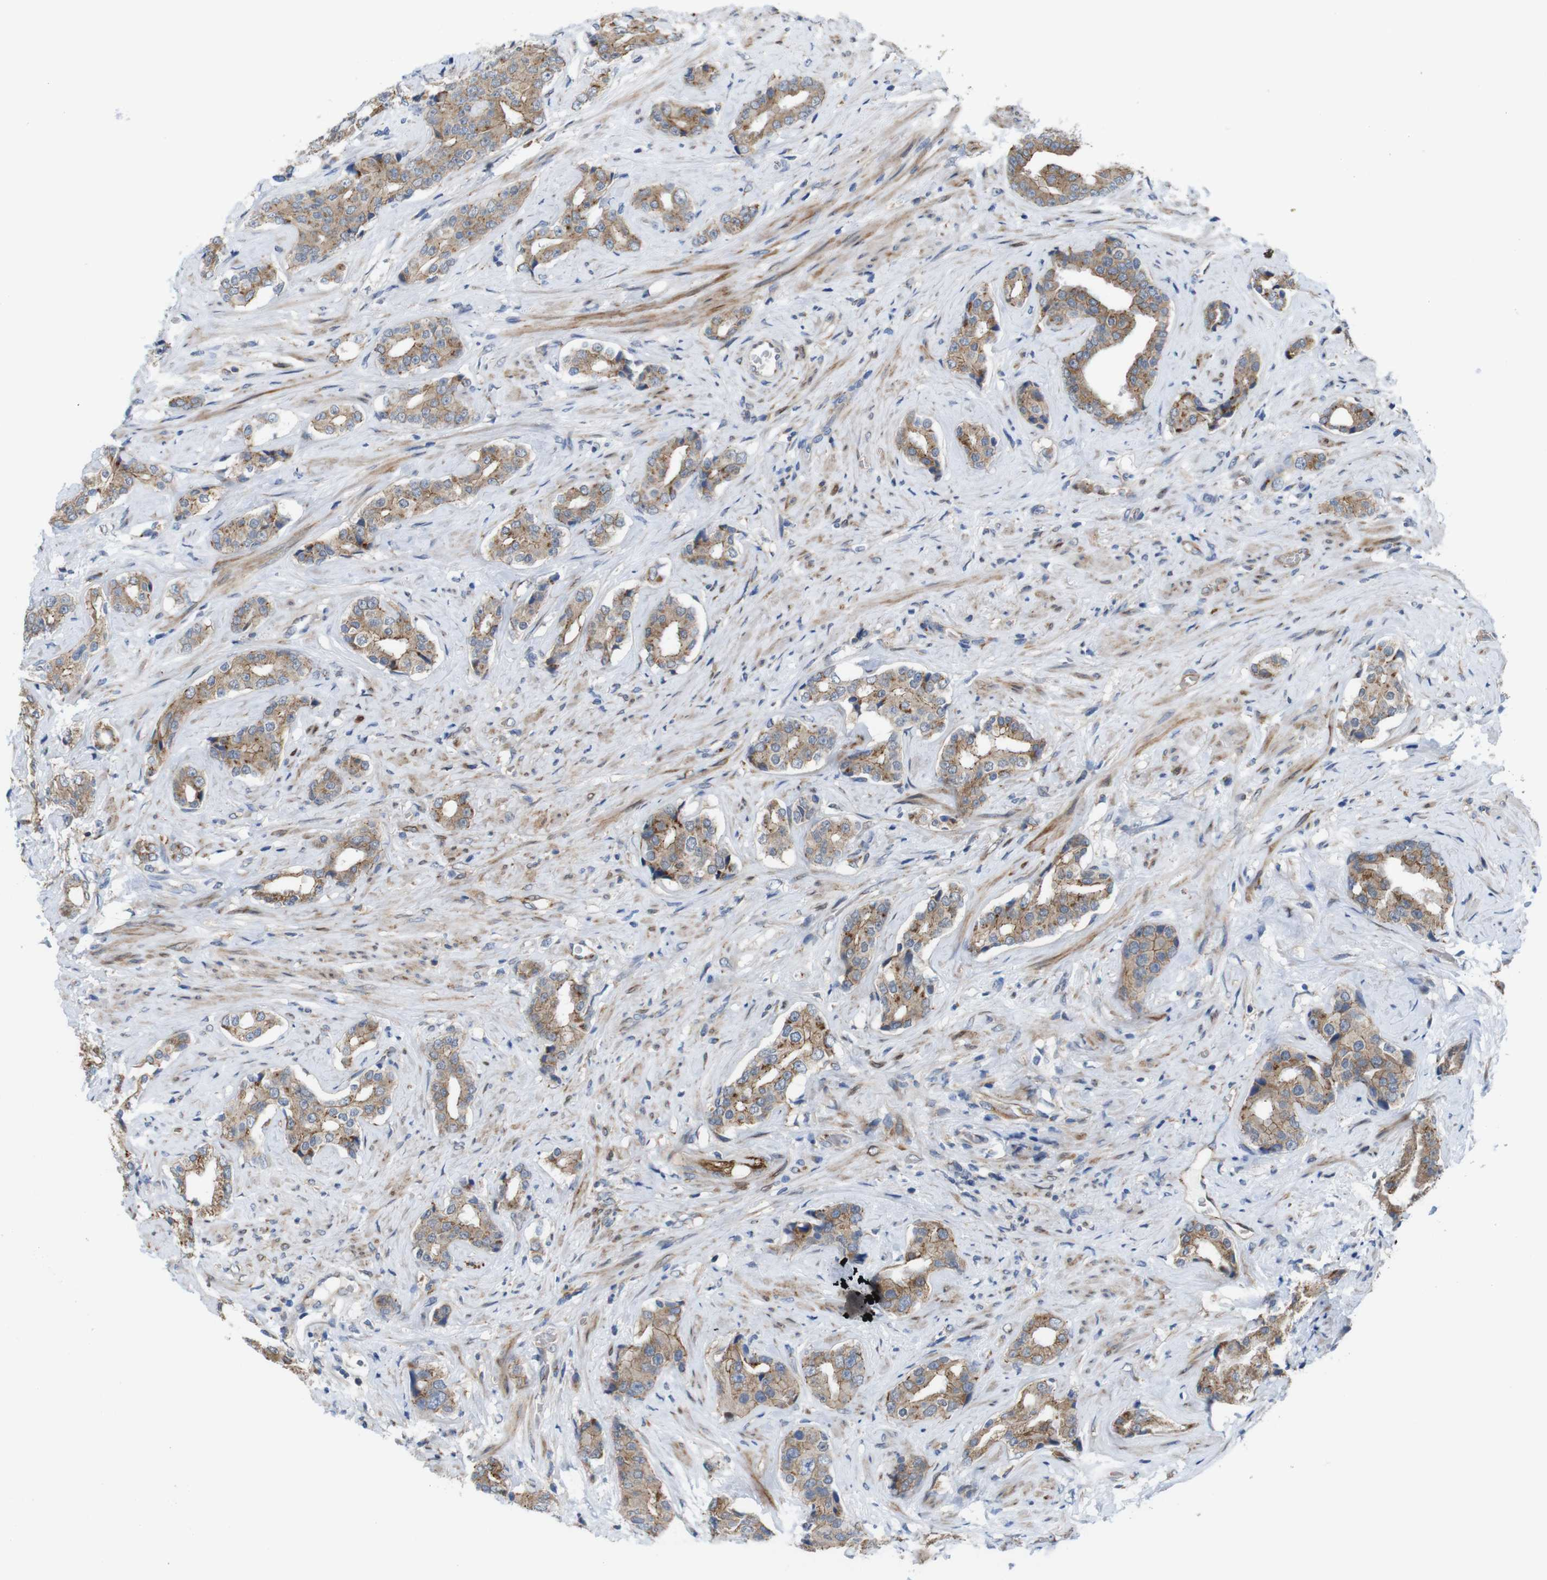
{"staining": {"intensity": "moderate", "quantity": ">75%", "location": "cytoplasmic/membranous"}, "tissue": "prostate cancer", "cell_type": "Tumor cells", "image_type": "cancer", "snomed": [{"axis": "morphology", "description": "Adenocarcinoma, High grade"}, {"axis": "topography", "description": "Prostate"}], "caption": "Protein staining by immunohistochemistry exhibits moderate cytoplasmic/membranous staining in about >75% of tumor cells in prostate adenocarcinoma (high-grade).", "gene": "EFCAB14", "patient": {"sex": "male", "age": 71}}